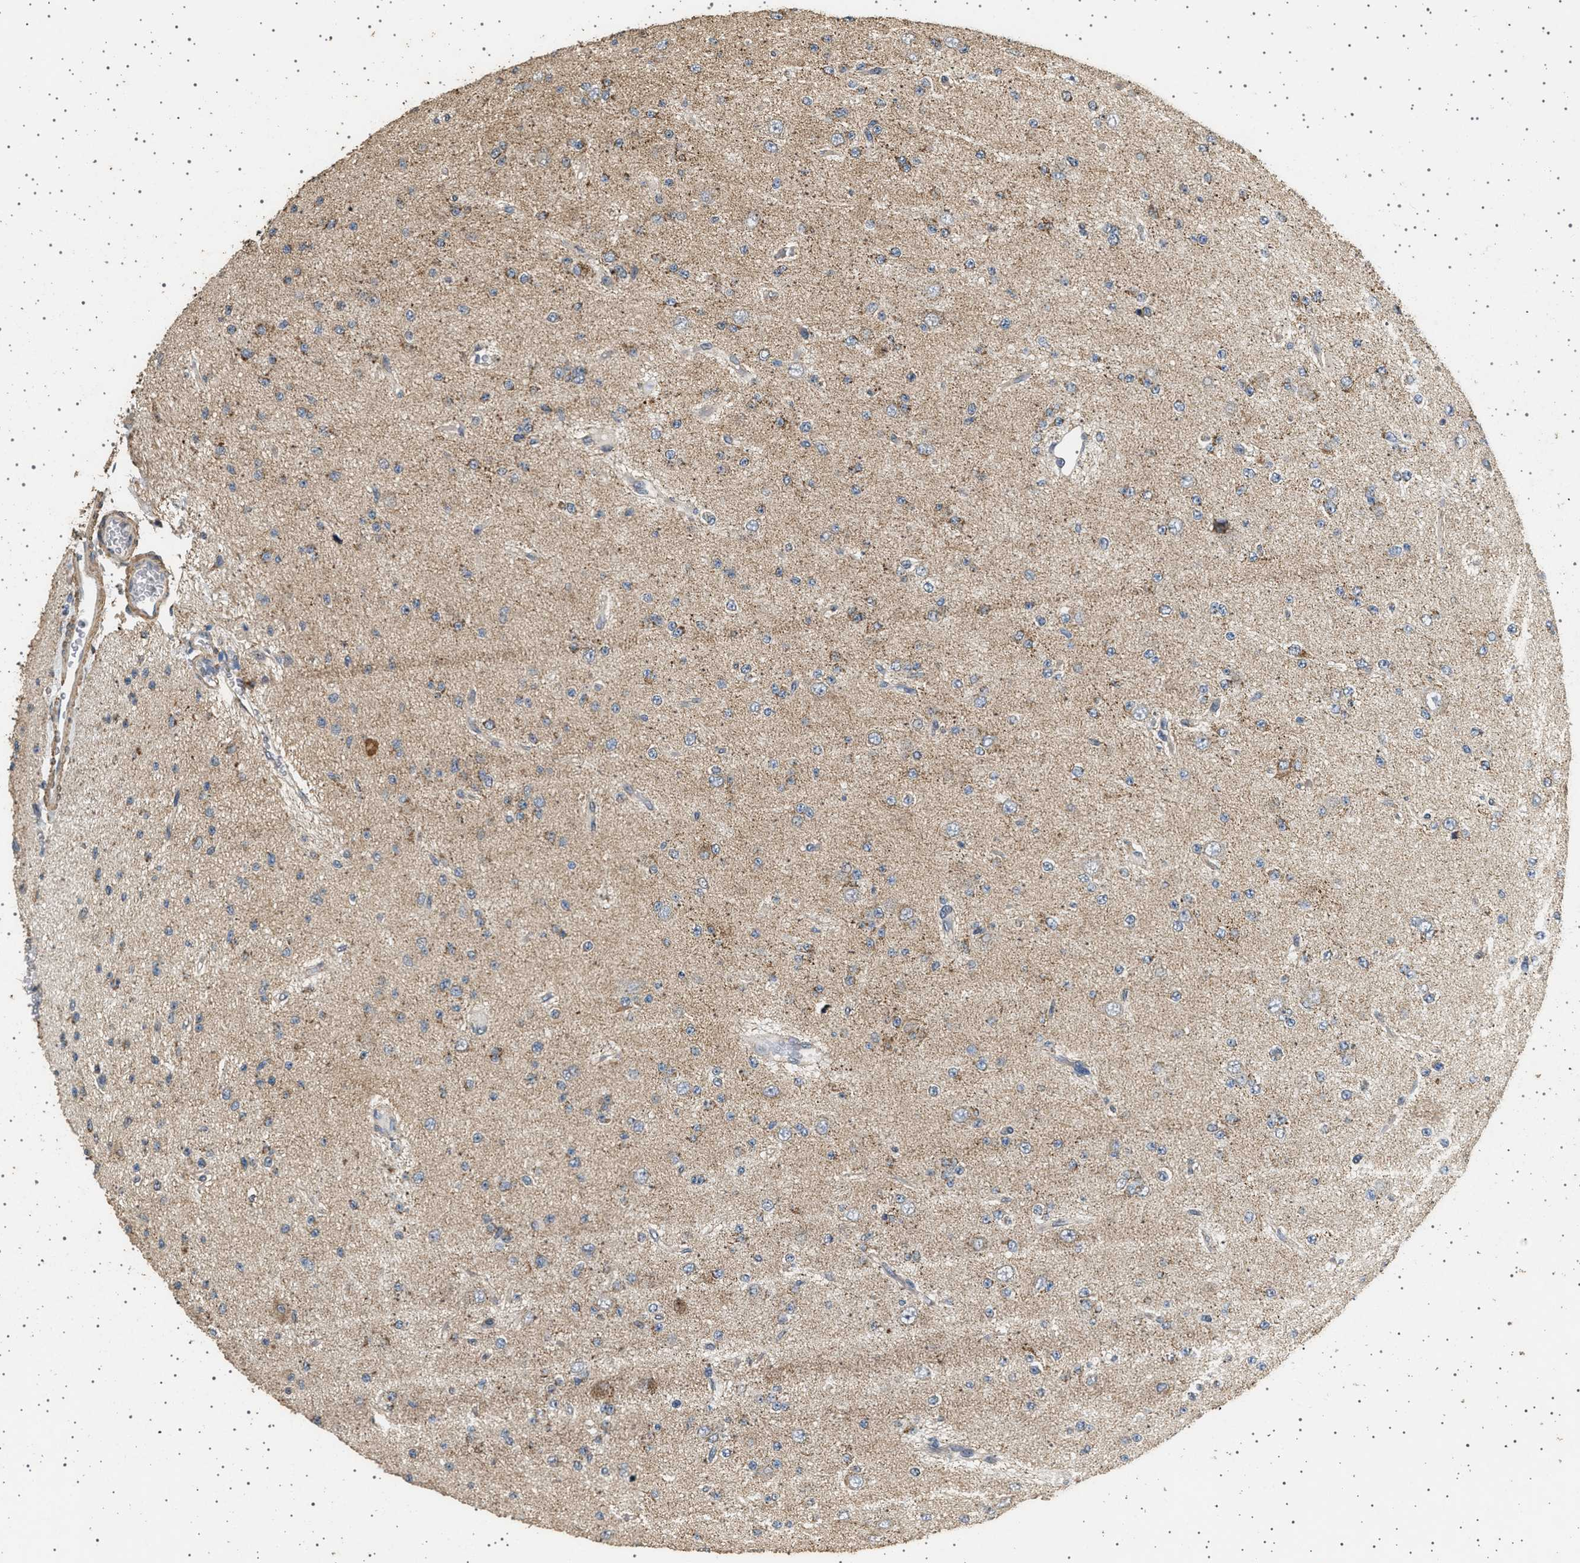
{"staining": {"intensity": "weak", "quantity": ">75%", "location": "cytoplasmic/membranous"}, "tissue": "glioma", "cell_type": "Tumor cells", "image_type": "cancer", "snomed": [{"axis": "morphology", "description": "Glioma, malignant, Low grade"}, {"axis": "topography", "description": "Brain"}], "caption": "Tumor cells demonstrate low levels of weak cytoplasmic/membranous positivity in about >75% of cells in malignant low-grade glioma. Using DAB (3,3'-diaminobenzidine) (brown) and hematoxylin (blue) stains, captured at high magnification using brightfield microscopy.", "gene": "KCNA4", "patient": {"sex": "male", "age": 38}}